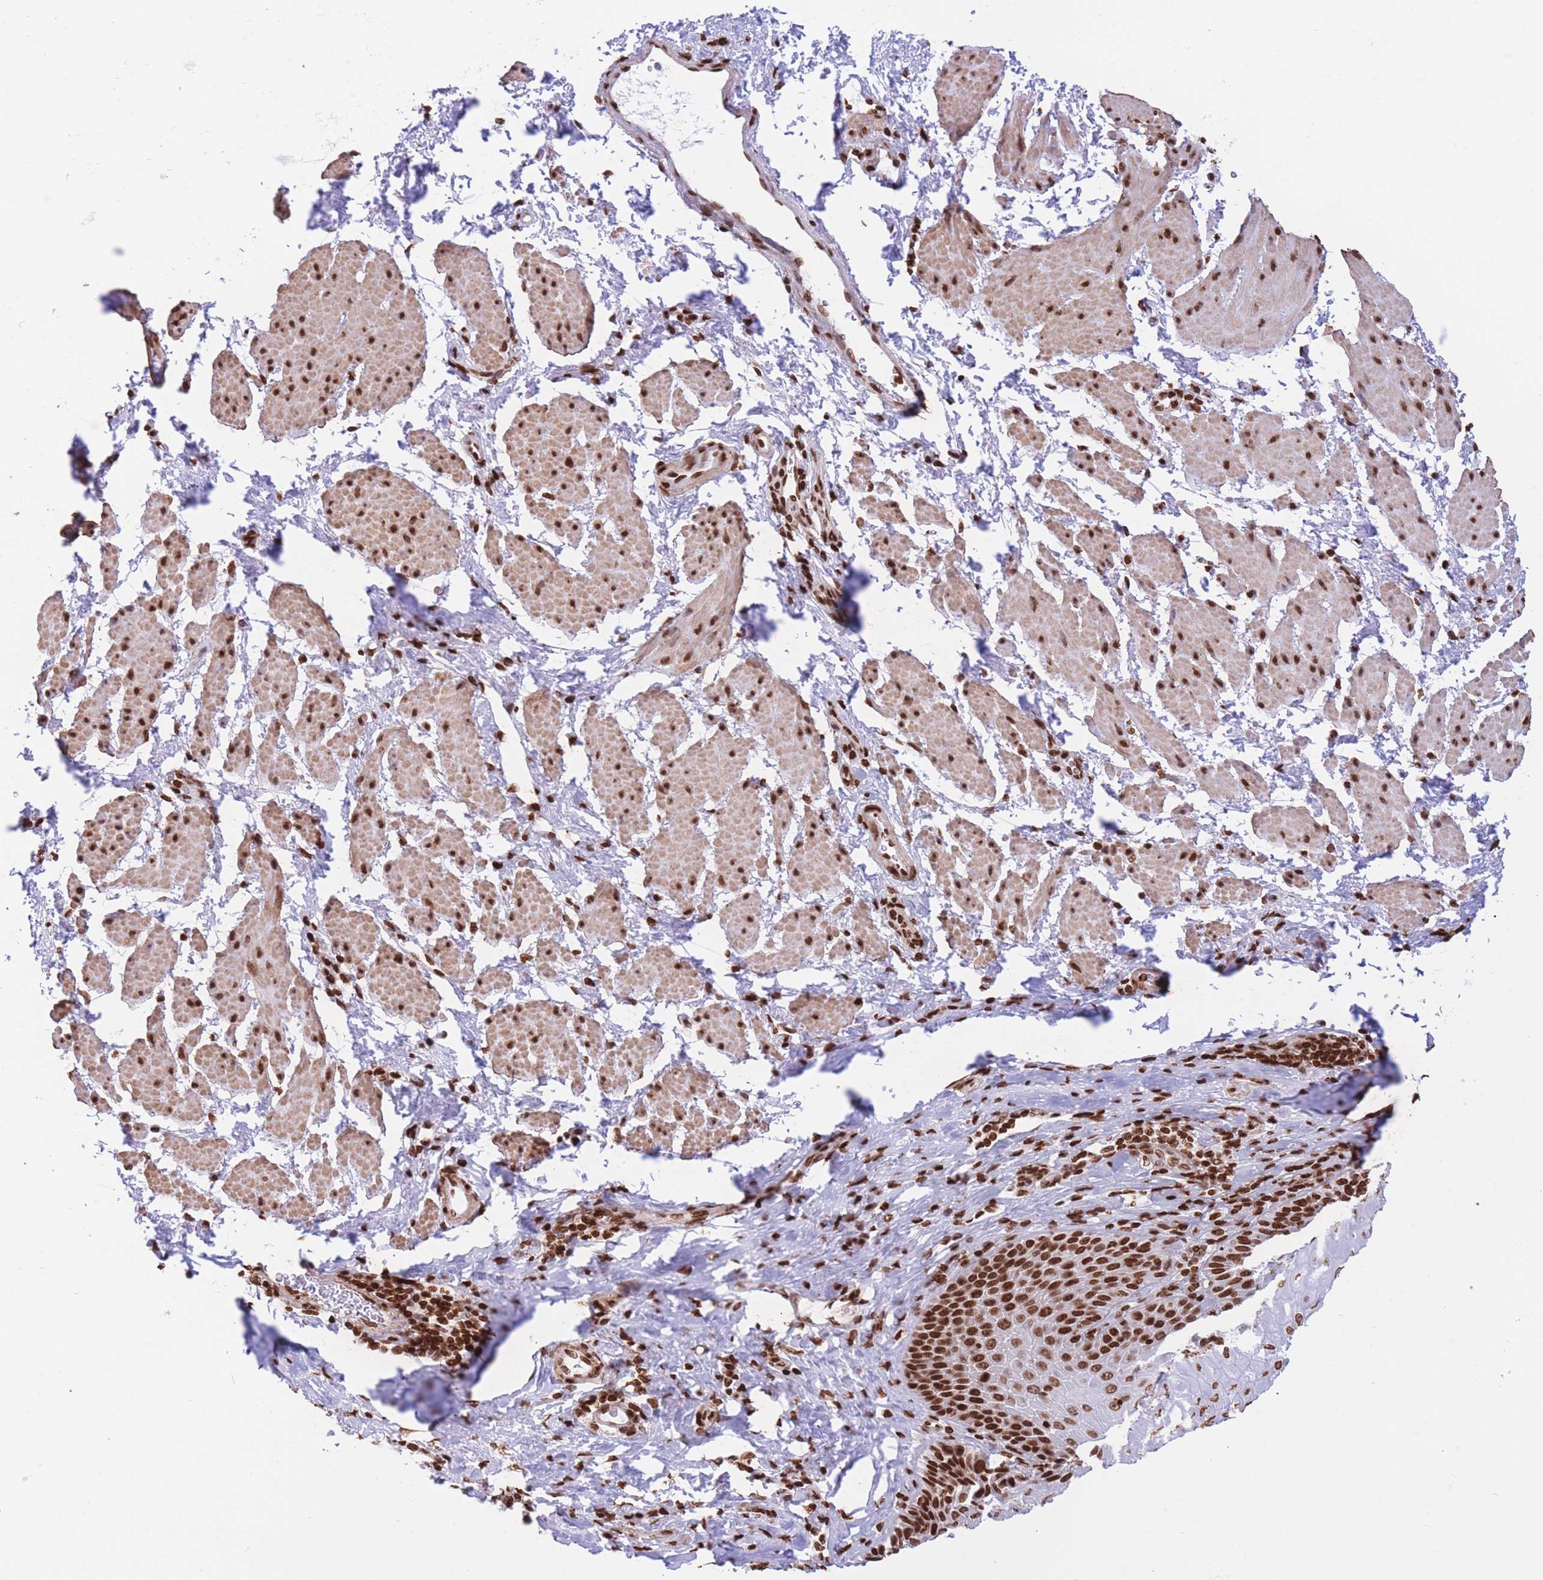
{"staining": {"intensity": "strong", "quantity": ">75%", "location": "nuclear"}, "tissue": "esophagus", "cell_type": "Squamous epithelial cells", "image_type": "normal", "snomed": [{"axis": "morphology", "description": "Normal tissue, NOS"}, {"axis": "topography", "description": "Esophagus"}], "caption": "Strong nuclear expression is identified in about >75% of squamous epithelial cells in benign esophagus.", "gene": "H2BC10", "patient": {"sex": "female", "age": 61}}